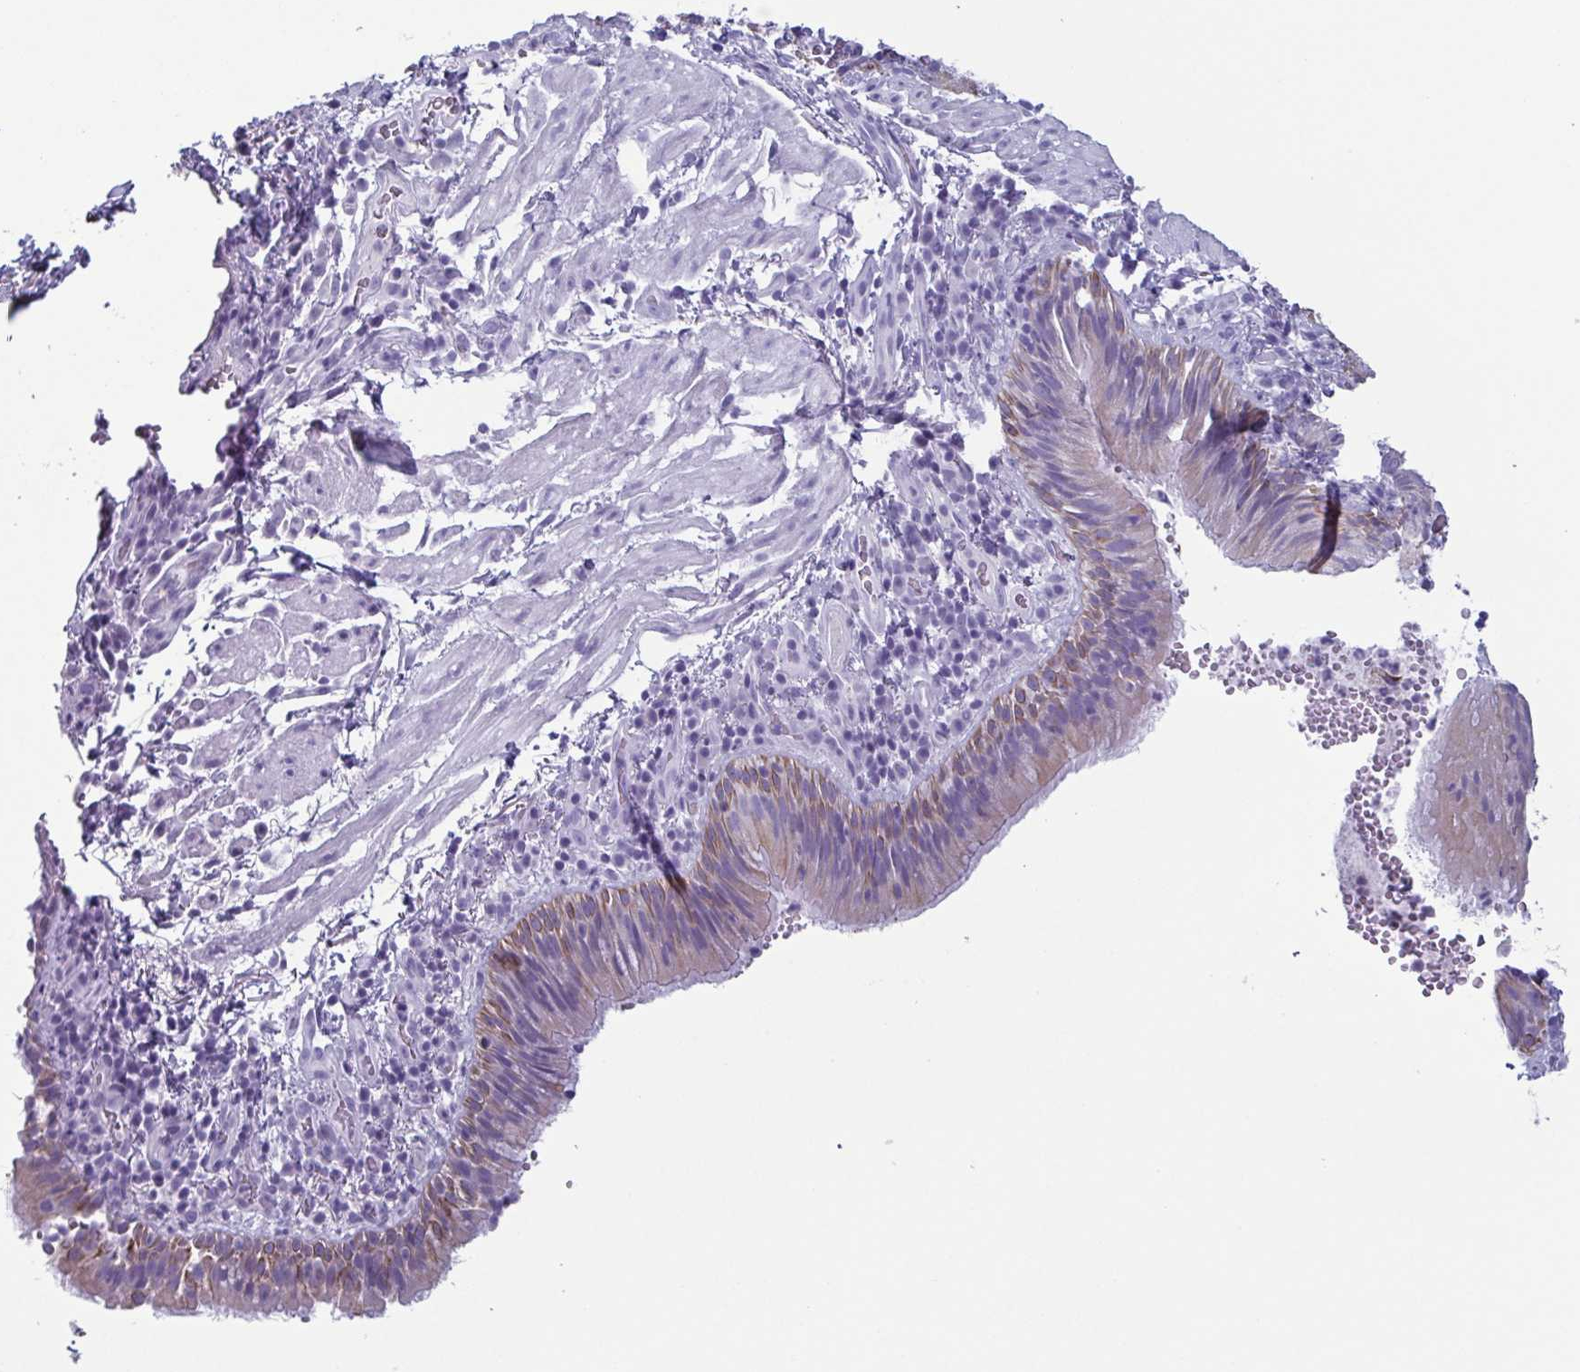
{"staining": {"intensity": "moderate", "quantity": "<25%", "location": "cytoplasmic/membranous"}, "tissue": "bronchus", "cell_type": "Respiratory epithelial cells", "image_type": "normal", "snomed": [{"axis": "morphology", "description": "Normal tissue, NOS"}, {"axis": "topography", "description": "Lymph node"}, {"axis": "topography", "description": "Bronchus"}], "caption": "Approximately <25% of respiratory epithelial cells in normal human bronchus exhibit moderate cytoplasmic/membranous protein staining as visualized by brown immunohistochemical staining.", "gene": "KRT10", "patient": {"sex": "male", "age": 56}}